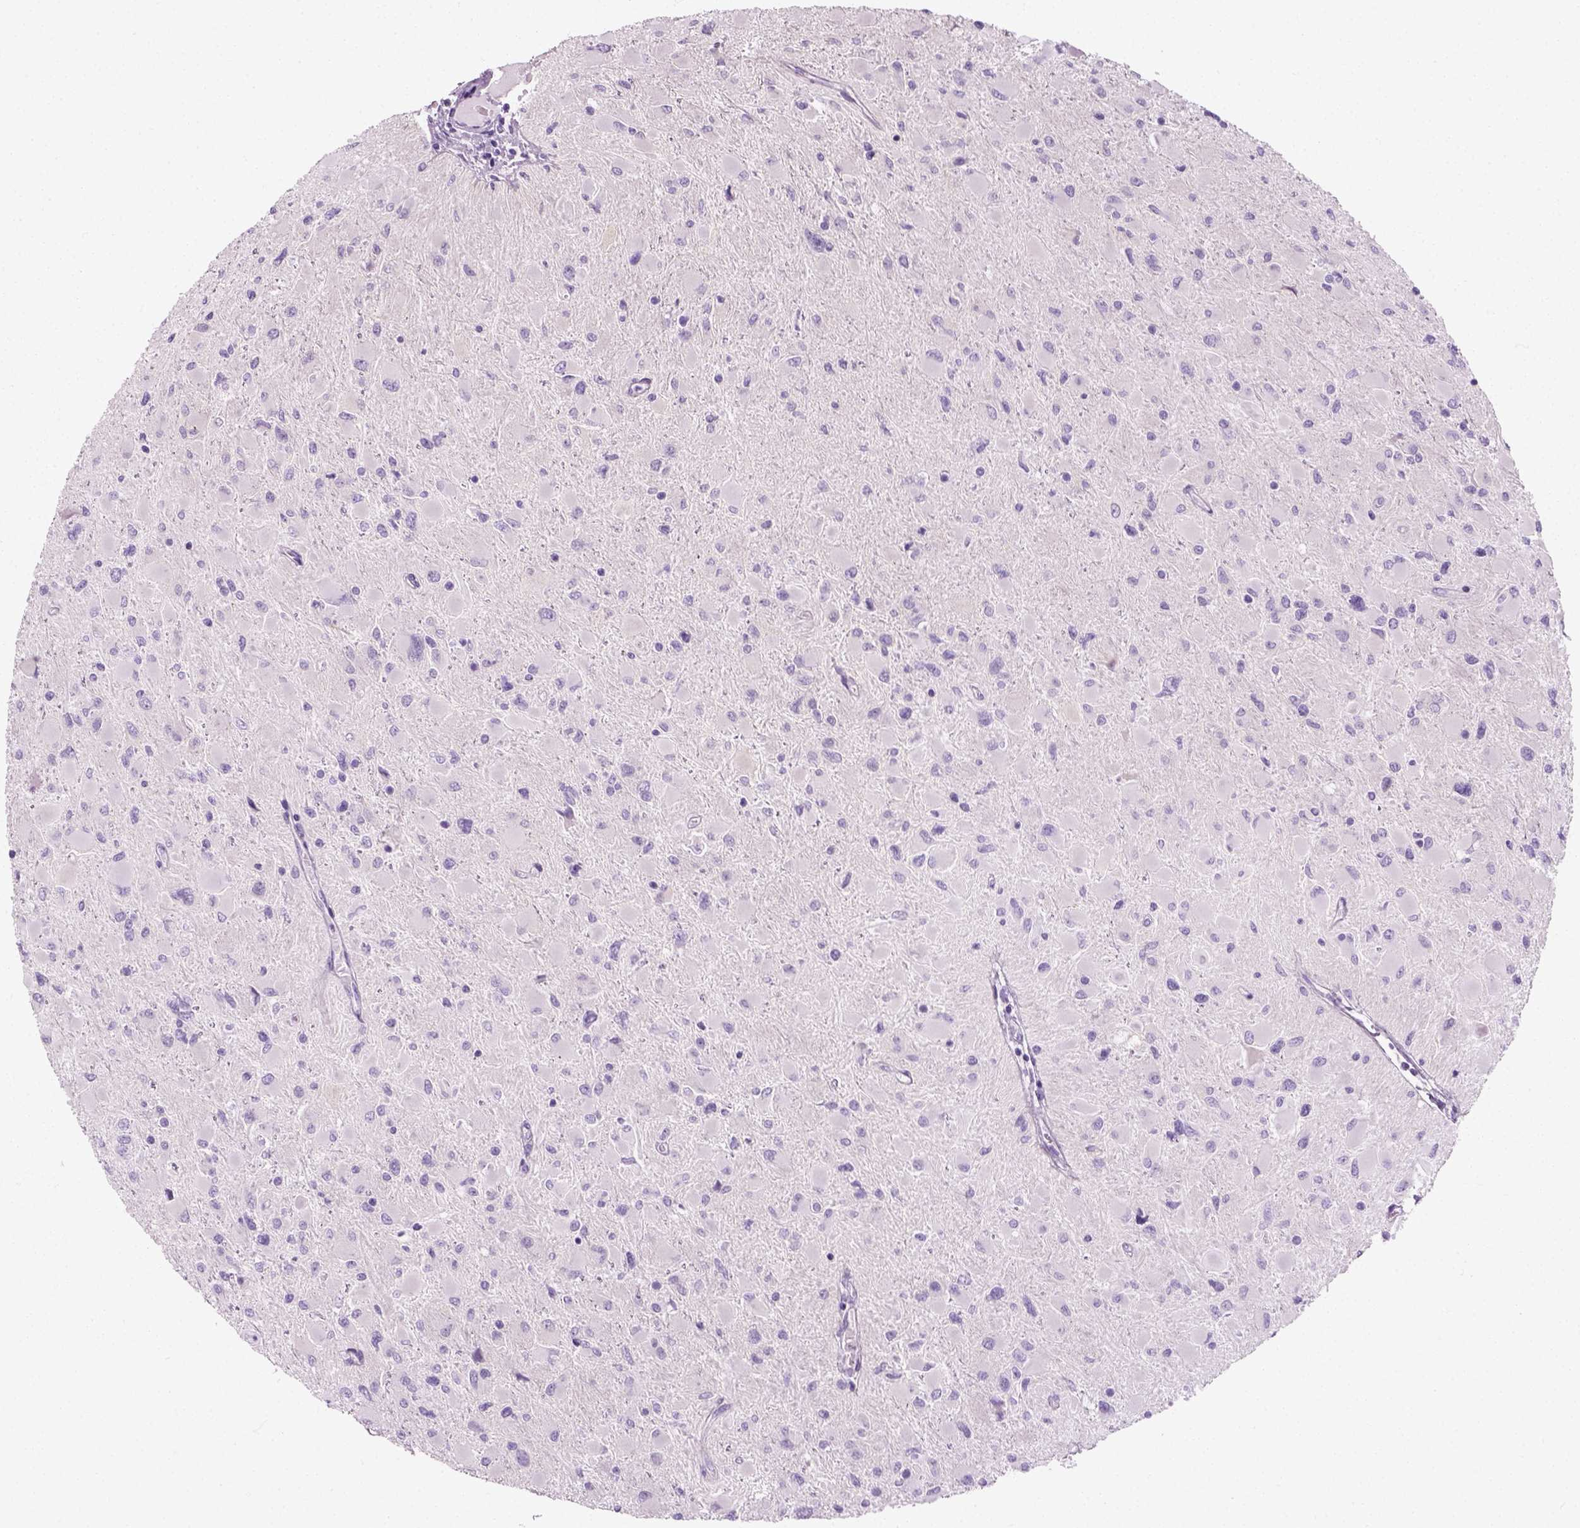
{"staining": {"intensity": "negative", "quantity": "none", "location": "none"}, "tissue": "glioma", "cell_type": "Tumor cells", "image_type": "cancer", "snomed": [{"axis": "morphology", "description": "Glioma, malignant, High grade"}, {"axis": "topography", "description": "Cerebral cortex"}], "caption": "There is no significant staining in tumor cells of malignant glioma (high-grade).", "gene": "SLC12A5", "patient": {"sex": "female", "age": 36}}